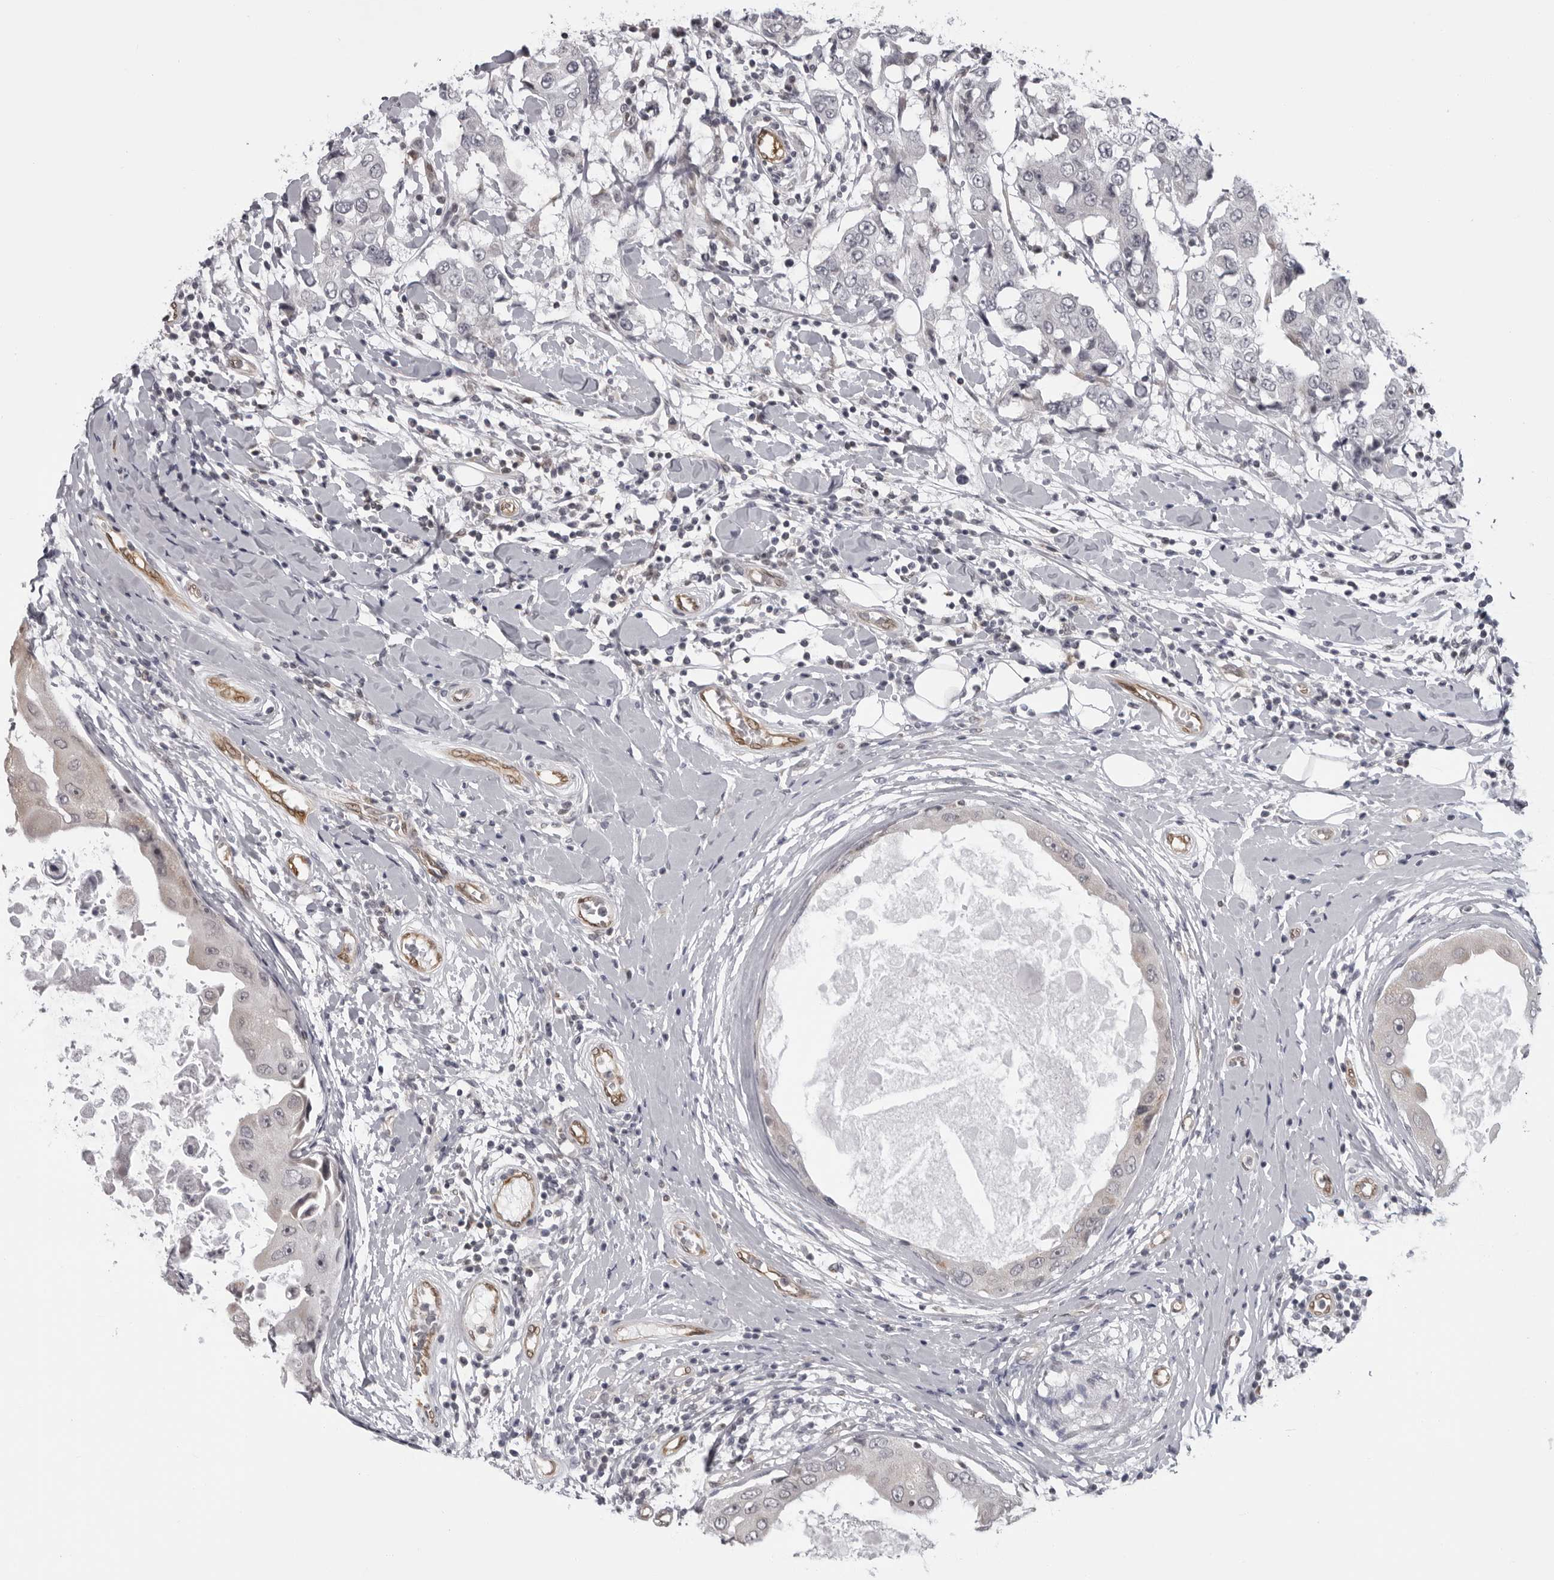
{"staining": {"intensity": "negative", "quantity": "none", "location": "none"}, "tissue": "breast cancer", "cell_type": "Tumor cells", "image_type": "cancer", "snomed": [{"axis": "morphology", "description": "Duct carcinoma"}, {"axis": "topography", "description": "Breast"}], "caption": "DAB (3,3'-diaminobenzidine) immunohistochemical staining of human breast invasive ductal carcinoma shows no significant expression in tumor cells. (DAB immunohistochemistry, high magnification).", "gene": "MAPK12", "patient": {"sex": "female", "age": 27}}